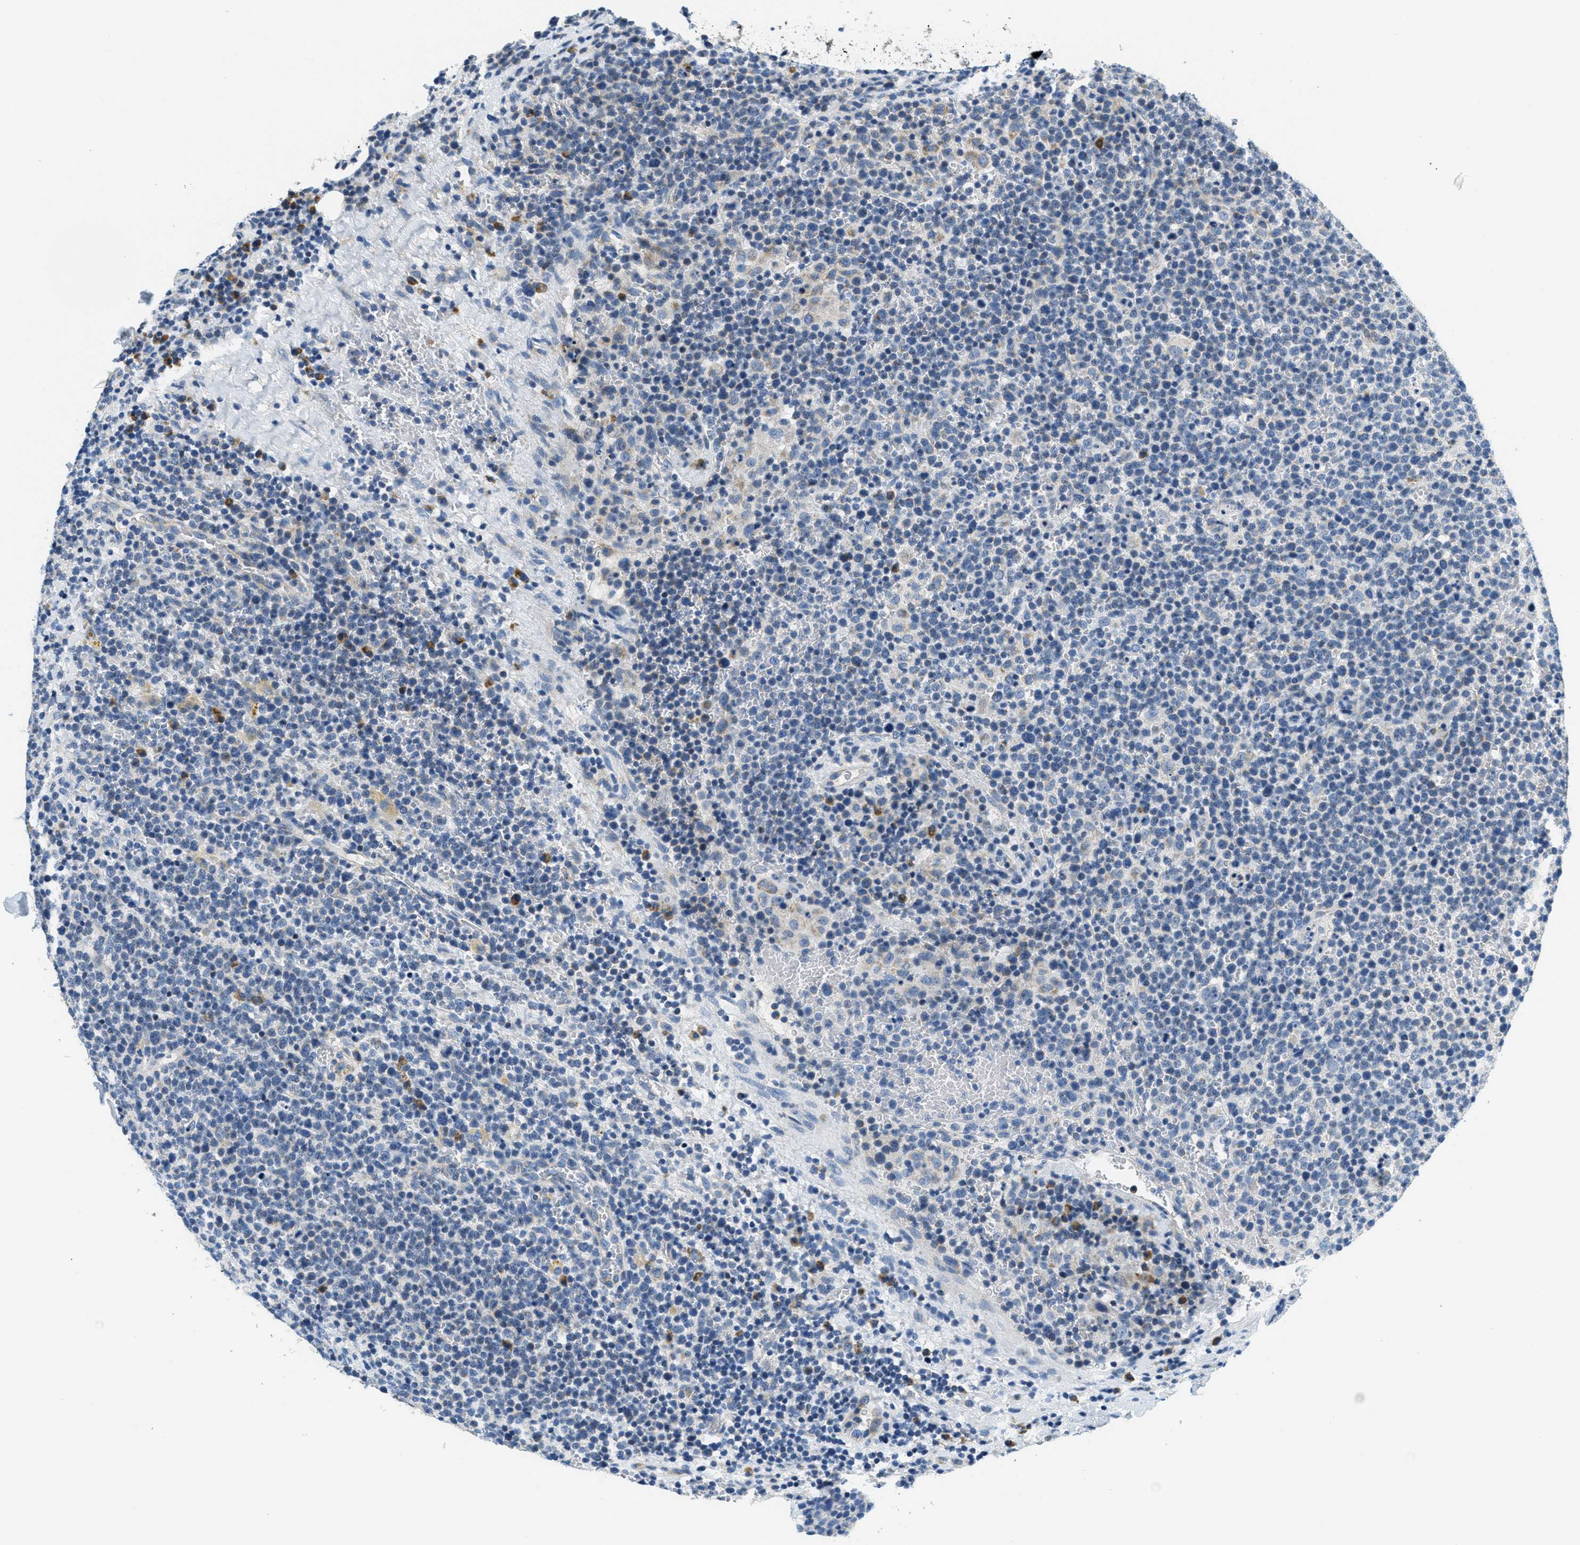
{"staining": {"intensity": "negative", "quantity": "none", "location": "none"}, "tissue": "lymphoma", "cell_type": "Tumor cells", "image_type": "cancer", "snomed": [{"axis": "morphology", "description": "Malignant lymphoma, non-Hodgkin's type, High grade"}, {"axis": "topography", "description": "Lymph node"}], "caption": "This is an immunohistochemistry photomicrograph of lymphoma. There is no positivity in tumor cells.", "gene": "CA4", "patient": {"sex": "male", "age": 61}}